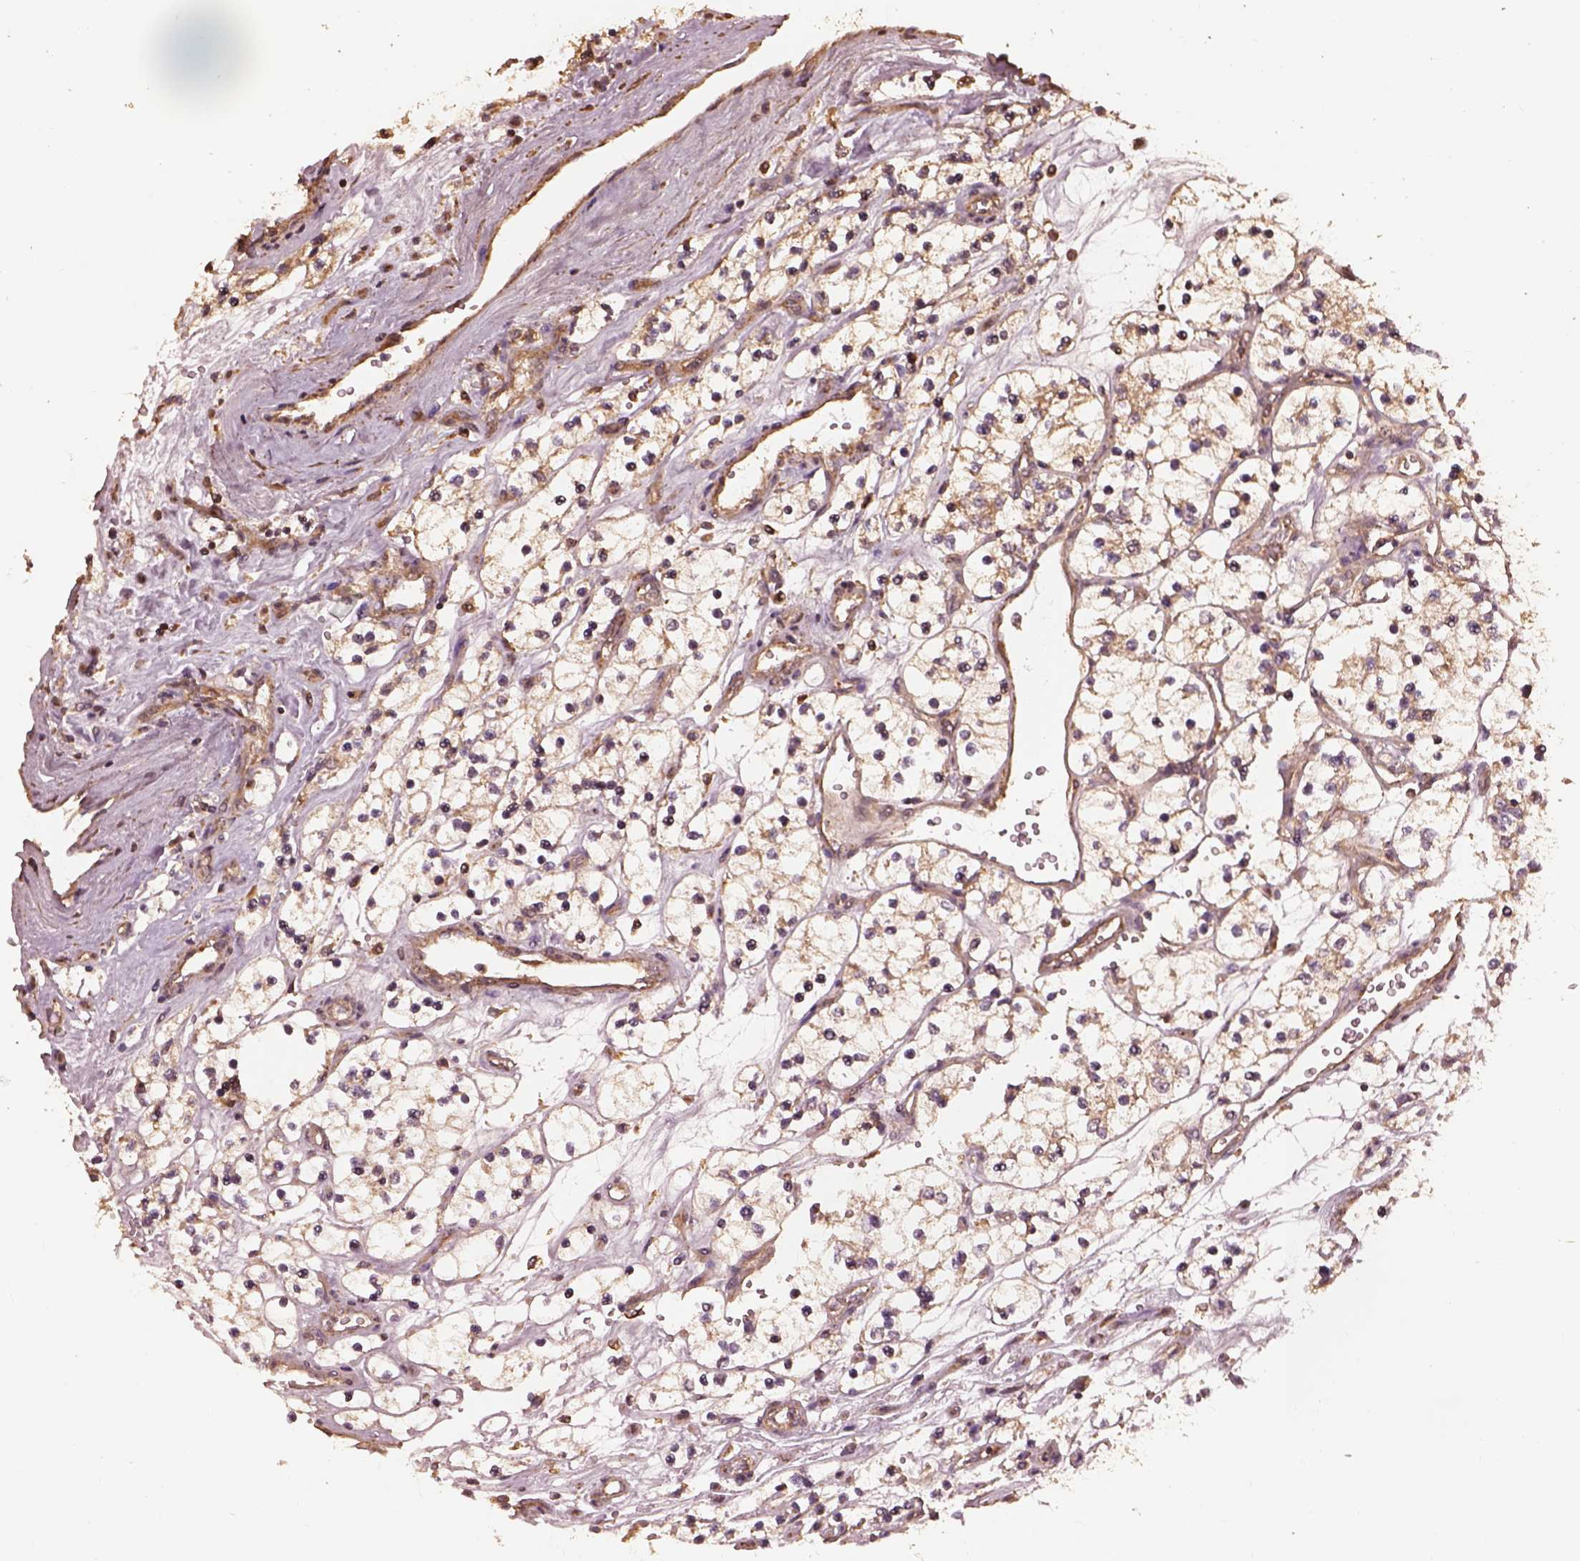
{"staining": {"intensity": "moderate", "quantity": "25%-75%", "location": "cytoplasmic/membranous"}, "tissue": "renal cancer", "cell_type": "Tumor cells", "image_type": "cancer", "snomed": [{"axis": "morphology", "description": "Adenocarcinoma, NOS"}, {"axis": "topography", "description": "Kidney"}], "caption": "Protein expression by immunohistochemistry (IHC) reveals moderate cytoplasmic/membranous staining in approximately 25%-75% of tumor cells in renal cancer (adenocarcinoma). (Stains: DAB (3,3'-diaminobenzidine) in brown, nuclei in blue, Microscopy: brightfield microscopy at high magnification).", "gene": "METTL4", "patient": {"sex": "female", "age": 69}}